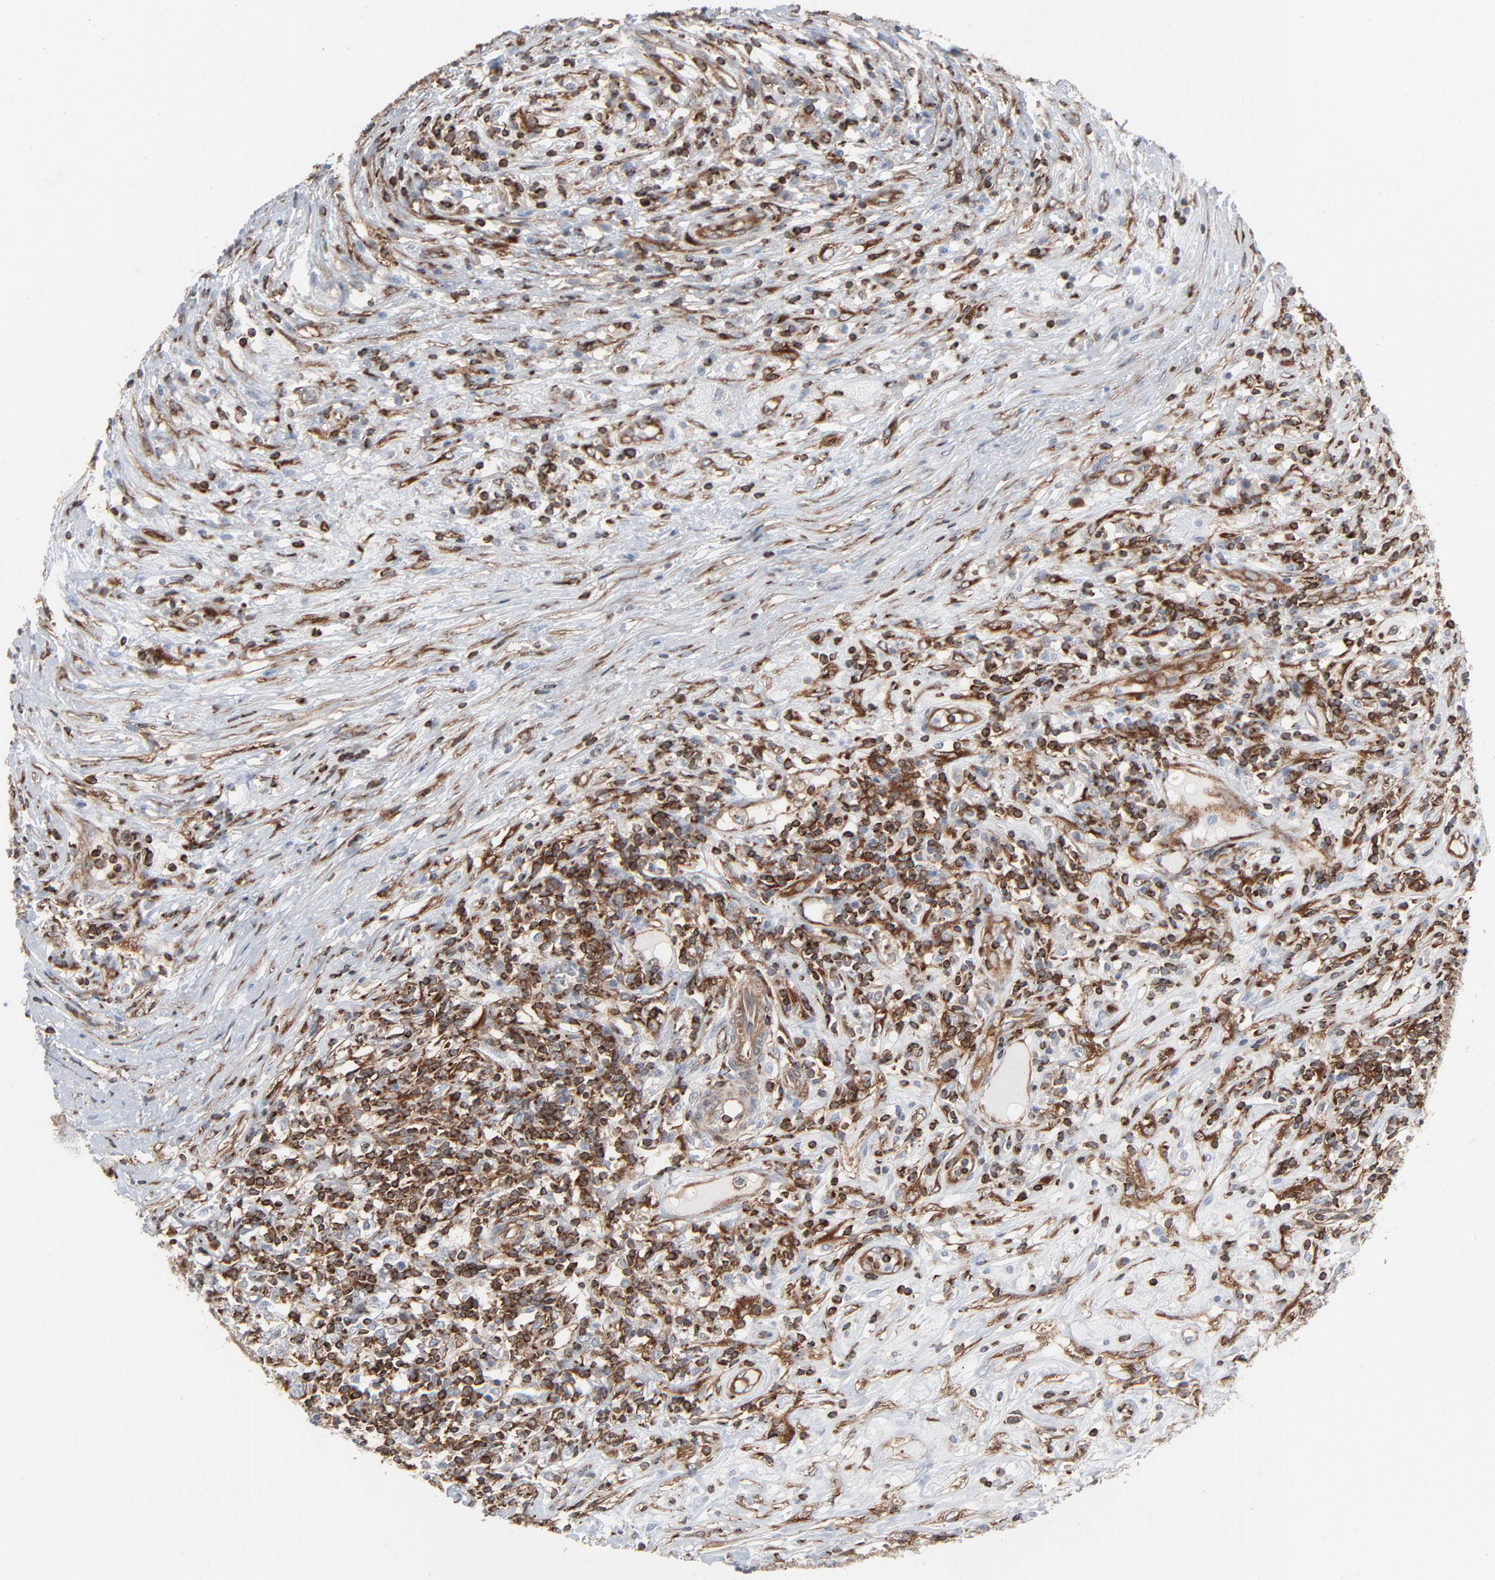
{"staining": {"intensity": "strong", "quantity": "25%-75%", "location": "cytoplasmic/membranous"}, "tissue": "lymphoma", "cell_type": "Tumor cells", "image_type": "cancer", "snomed": [{"axis": "morphology", "description": "Malignant lymphoma, non-Hodgkin's type, High grade"}, {"axis": "topography", "description": "Lymph node"}], "caption": "Human malignant lymphoma, non-Hodgkin's type (high-grade) stained with a protein marker displays strong staining in tumor cells.", "gene": "OPTN", "patient": {"sex": "female", "age": 84}}